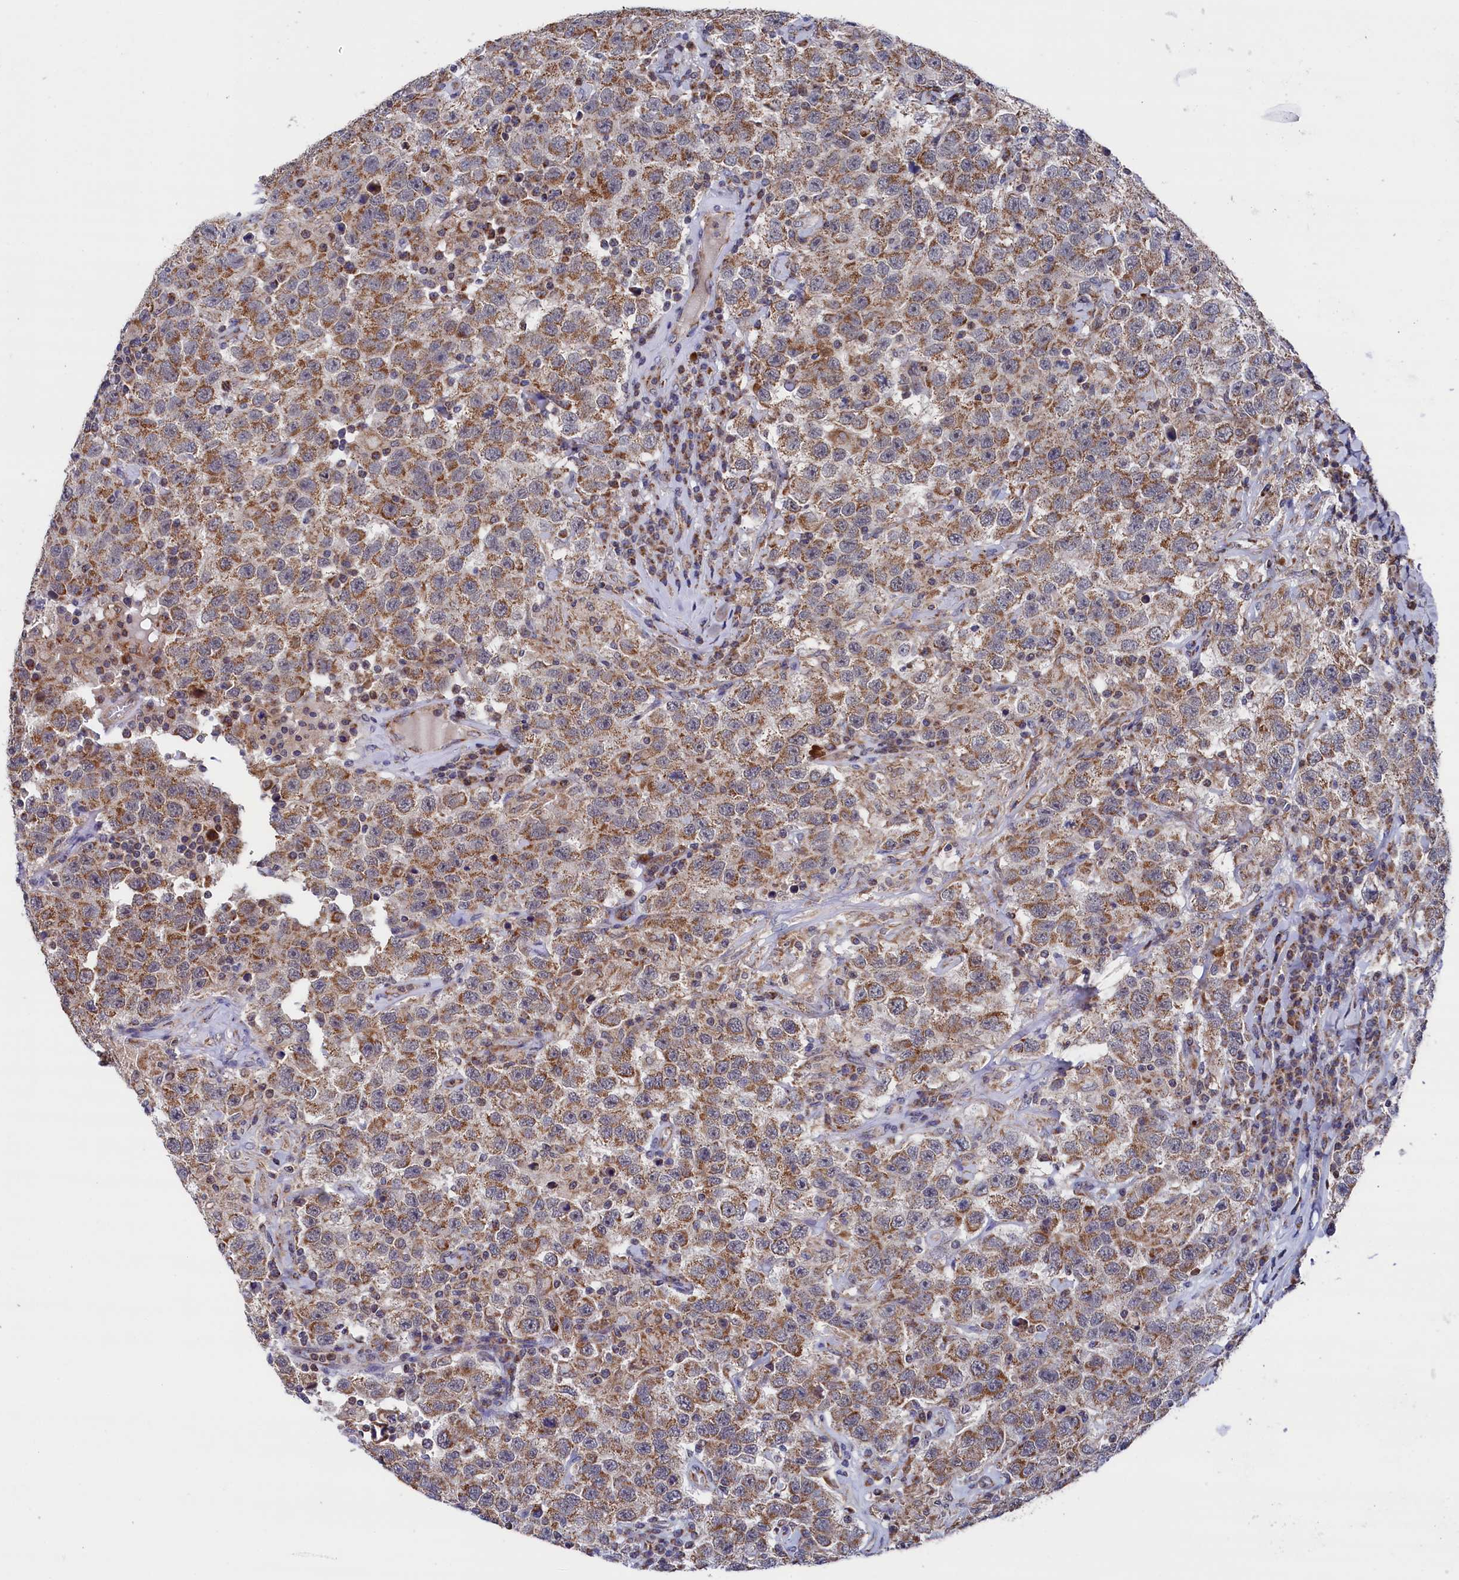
{"staining": {"intensity": "moderate", "quantity": ">75%", "location": "cytoplasmic/membranous"}, "tissue": "testis cancer", "cell_type": "Tumor cells", "image_type": "cancer", "snomed": [{"axis": "morphology", "description": "Seminoma, NOS"}, {"axis": "topography", "description": "Testis"}], "caption": "High-power microscopy captured an immunohistochemistry photomicrograph of testis cancer, revealing moderate cytoplasmic/membranous staining in approximately >75% of tumor cells.", "gene": "CHCHD1", "patient": {"sex": "male", "age": 41}}